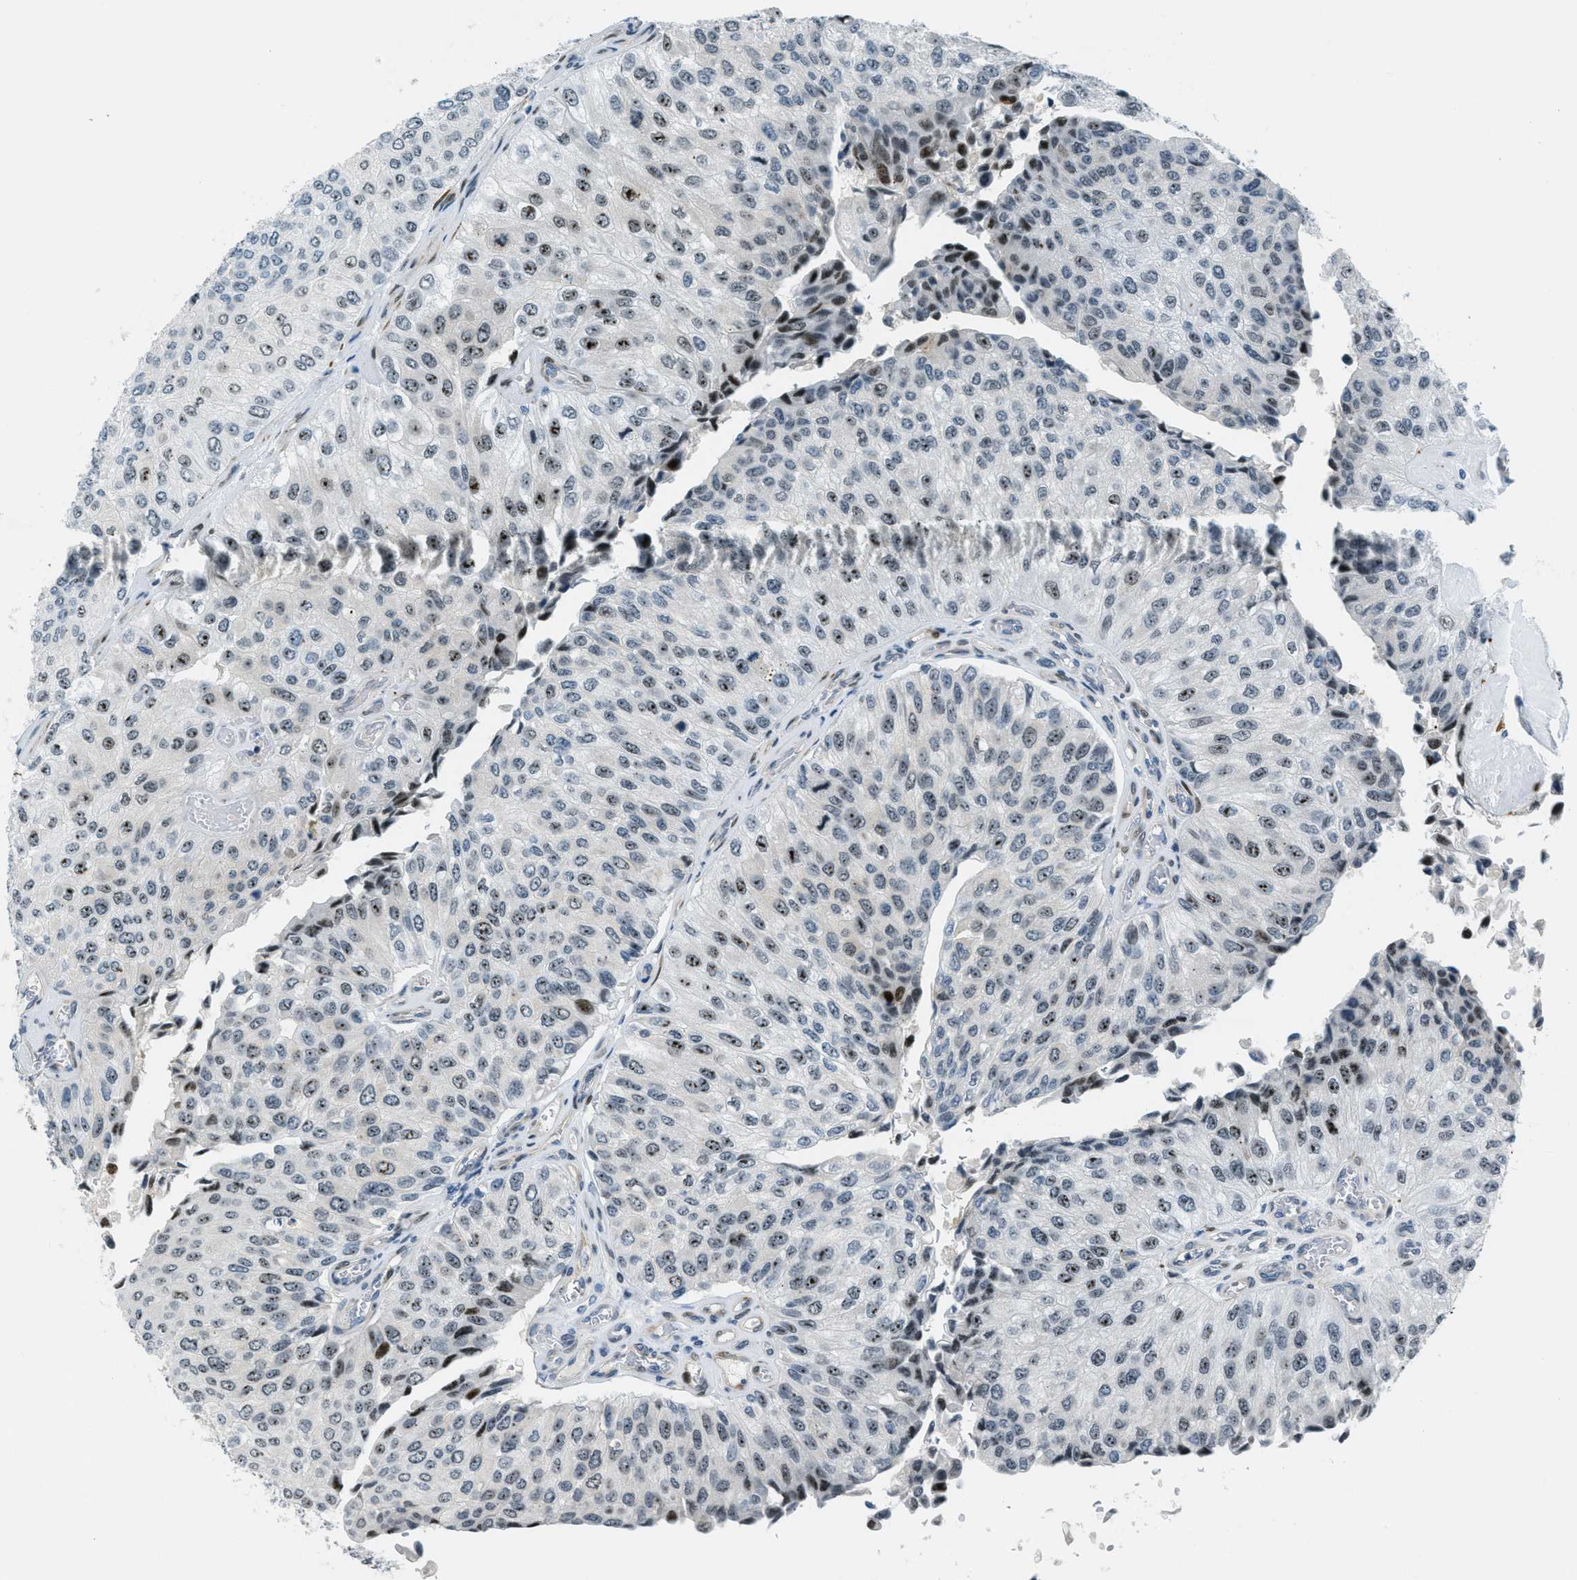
{"staining": {"intensity": "moderate", "quantity": "<25%", "location": "nuclear"}, "tissue": "urothelial cancer", "cell_type": "Tumor cells", "image_type": "cancer", "snomed": [{"axis": "morphology", "description": "Urothelial carcinoma, High grade"}, {"axis": "topography", "description": "Kidney"}, {"axis": "topography", "description": "Urinary bladder"}], "caption": "IHC of human urothelial cancer shows low levels of moderate nuclear expression in about <25% of tumor cells.", "gene": "ZDHHC23", "patient": {"sex": "male", "age": 77}}